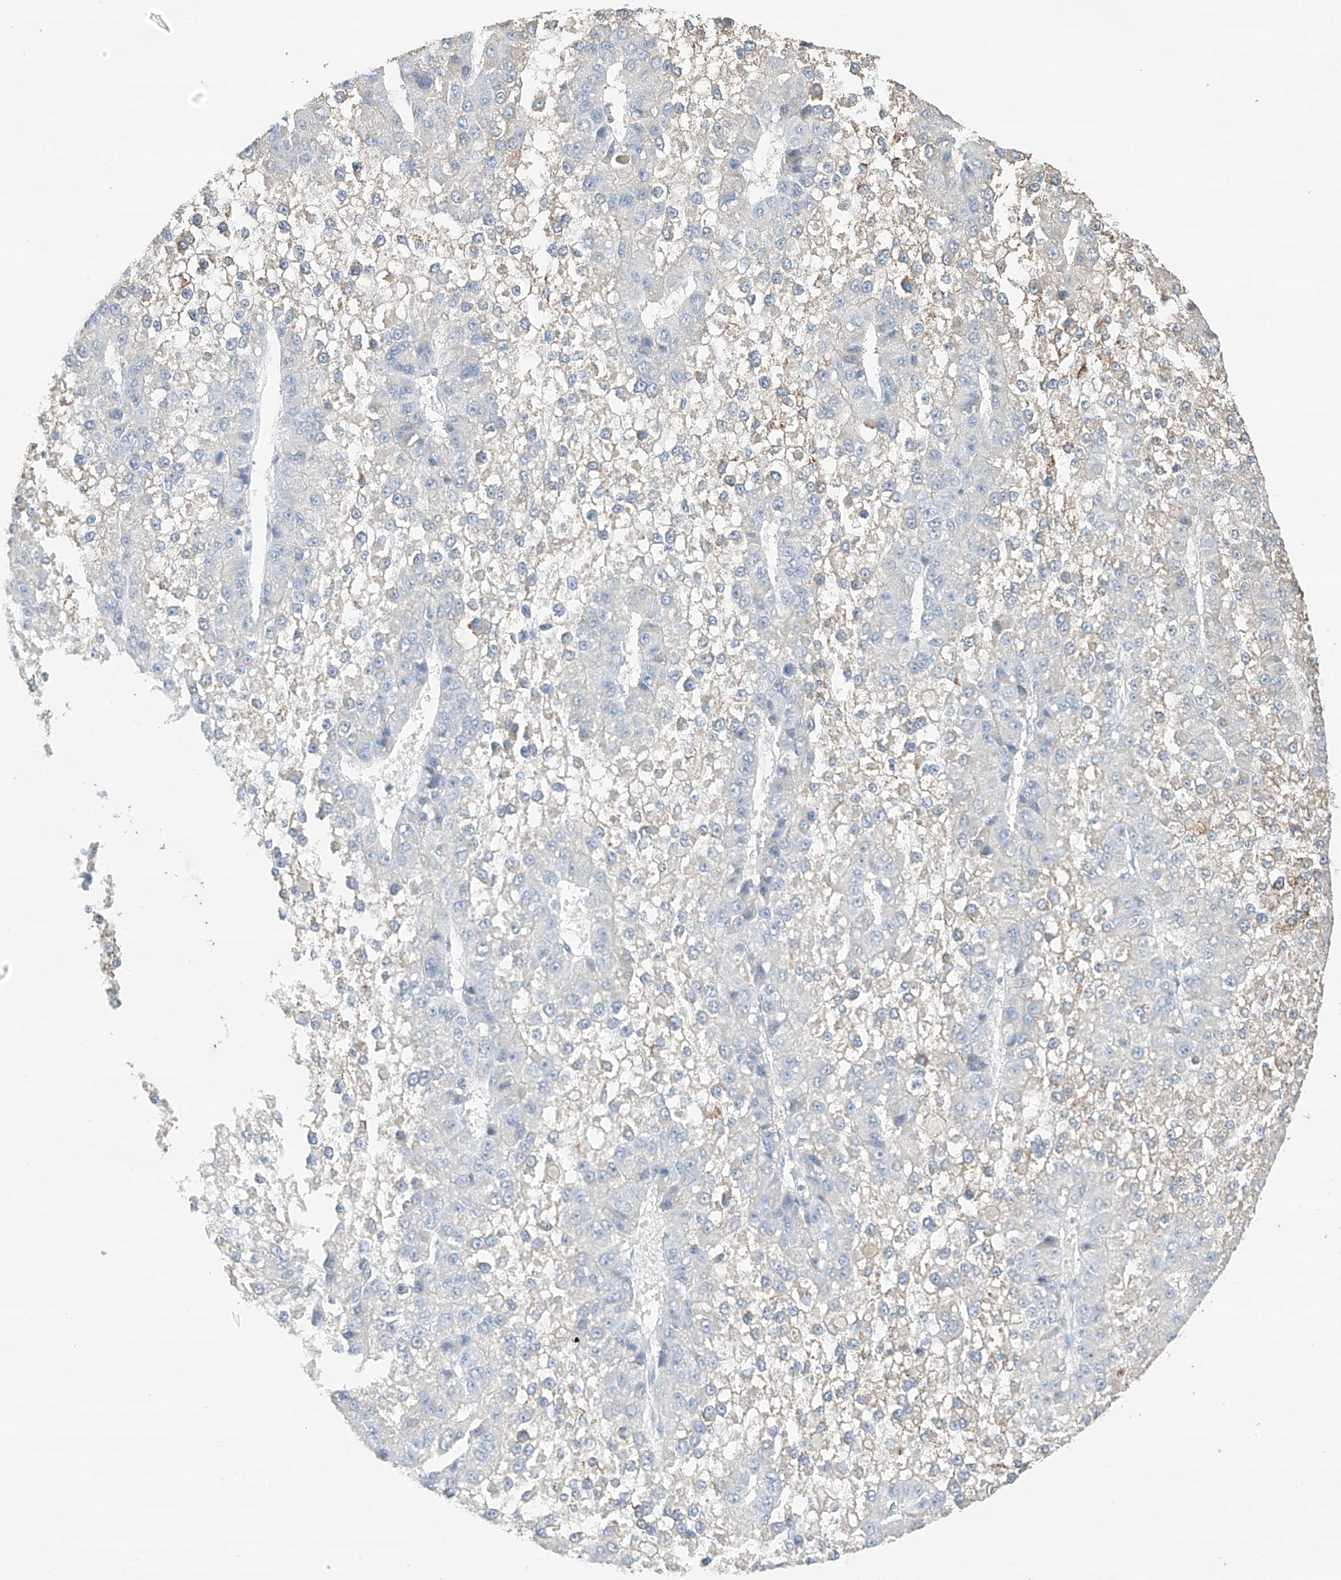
{"staining": {"intensity": "negative", "quantity": "none", "location": "none"}, "tissue": "liver cancer", "cell_type": "Tumor cells", "image_type": "cancer", "snomed": [{"axis": "morphology", "description": "Carcinoma, Hepatocellular, NOS"}, {"axis": "topography", "description": "Liver"}], "caption": "Immunohistochemical staining of human liver cancer shows no significant positivity in tumor cells.", "gene": "CAPN13", "patient": {"sex": "female", "age": 73}}